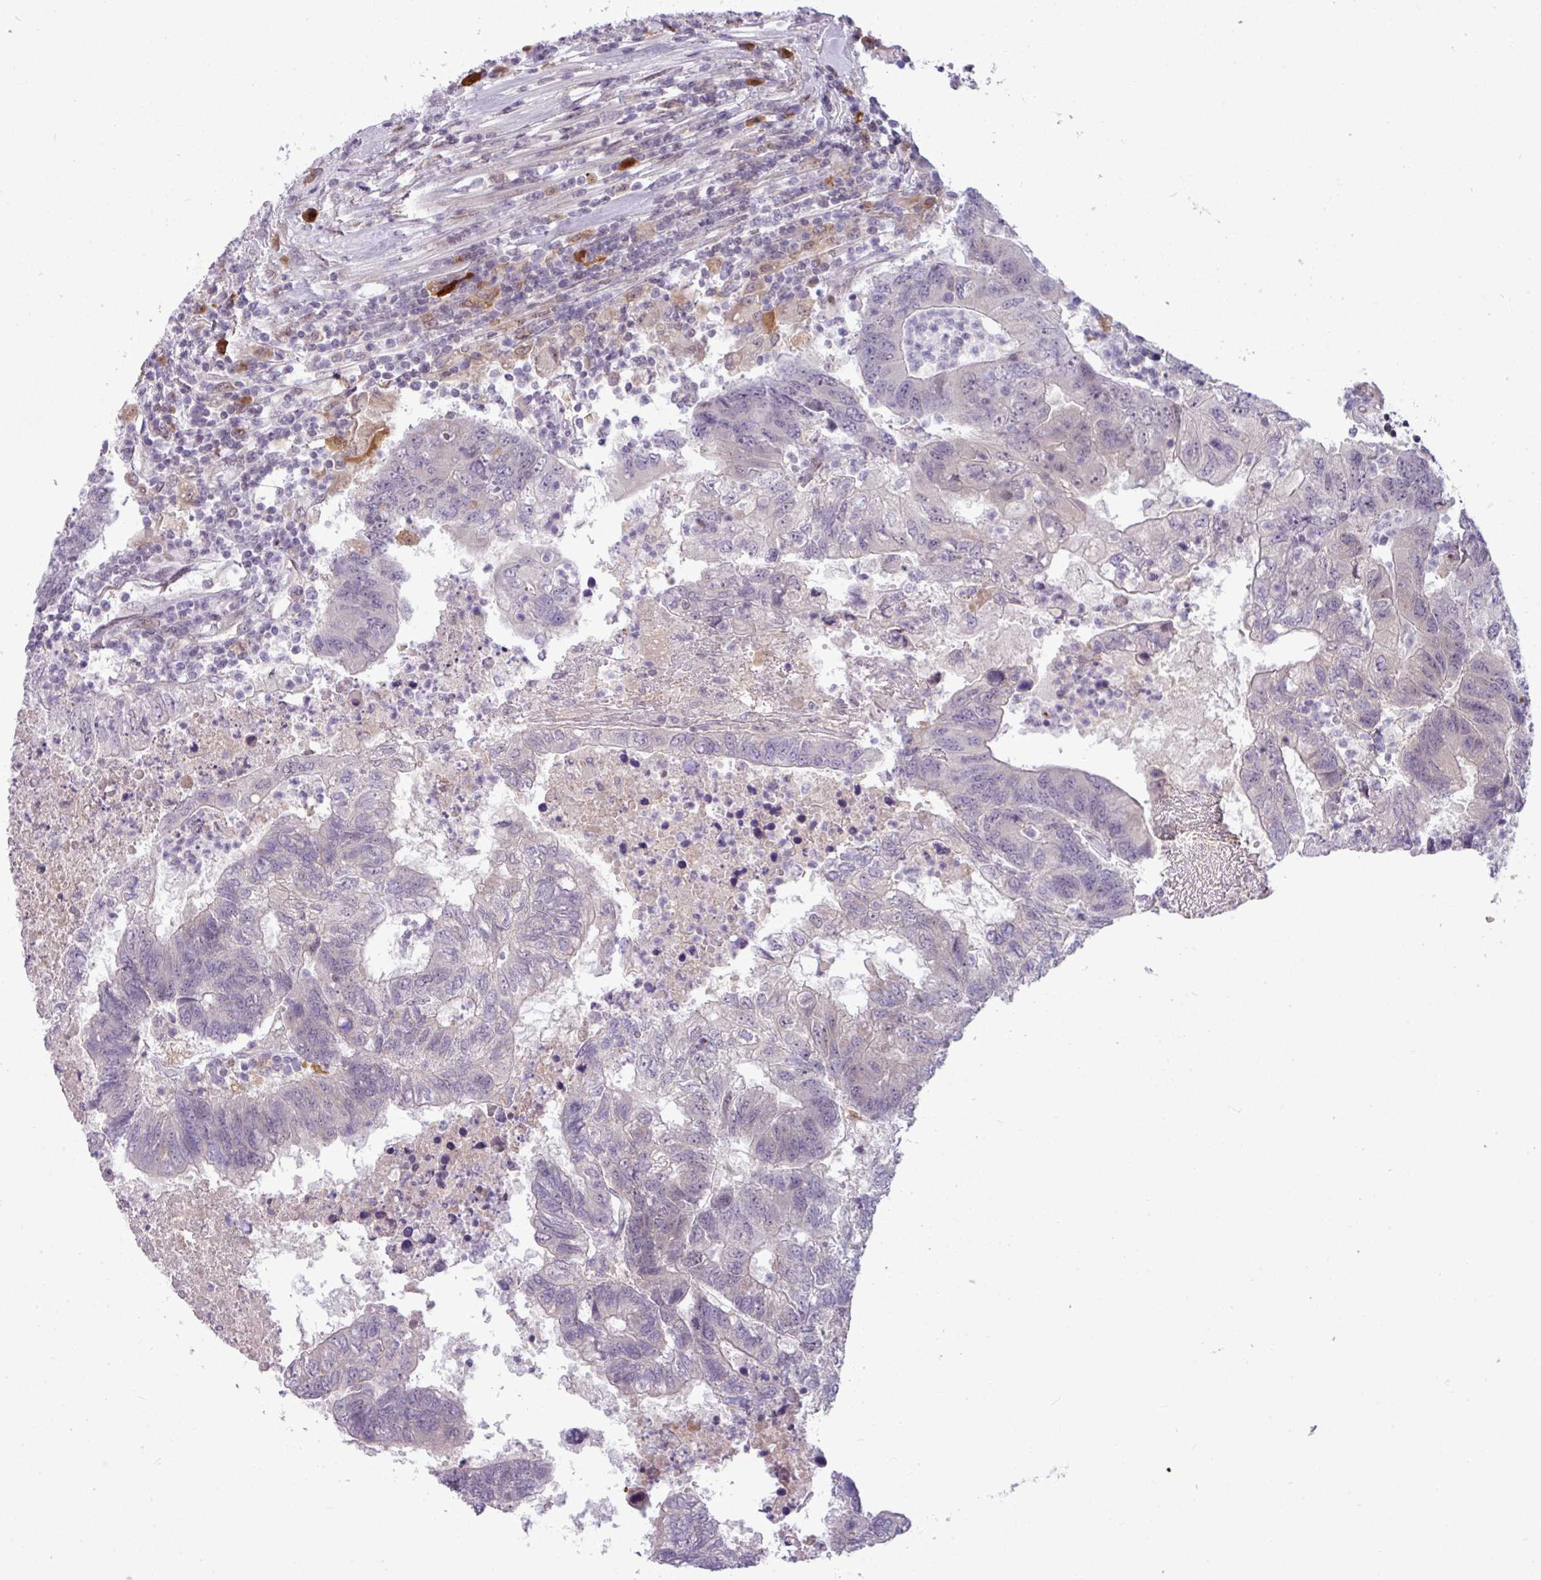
{"staining": {"intensity": "negative", "quantity": "none", "location": "none"}, "tissue": "colorectal cancer", "cell_type": "Tumor cells", "image_type": "cancer", "snomed": [{"axis": "morphology", "description": "Adenocarcinoma, NOS"}, {"axis": "topography", "description": "Colon"}], "caption": "Immunohistochemistry histopathology image of neoplastic tissue: human colorectal adenocarcinoma stained with DAB exhibits no significant protein expression in tumor cells. (Brightfield microscopy of DAB immunohistochemistry at high magnification).", "gene": "SLC66A2", "patient": {"sex": "female", "age": 48}}